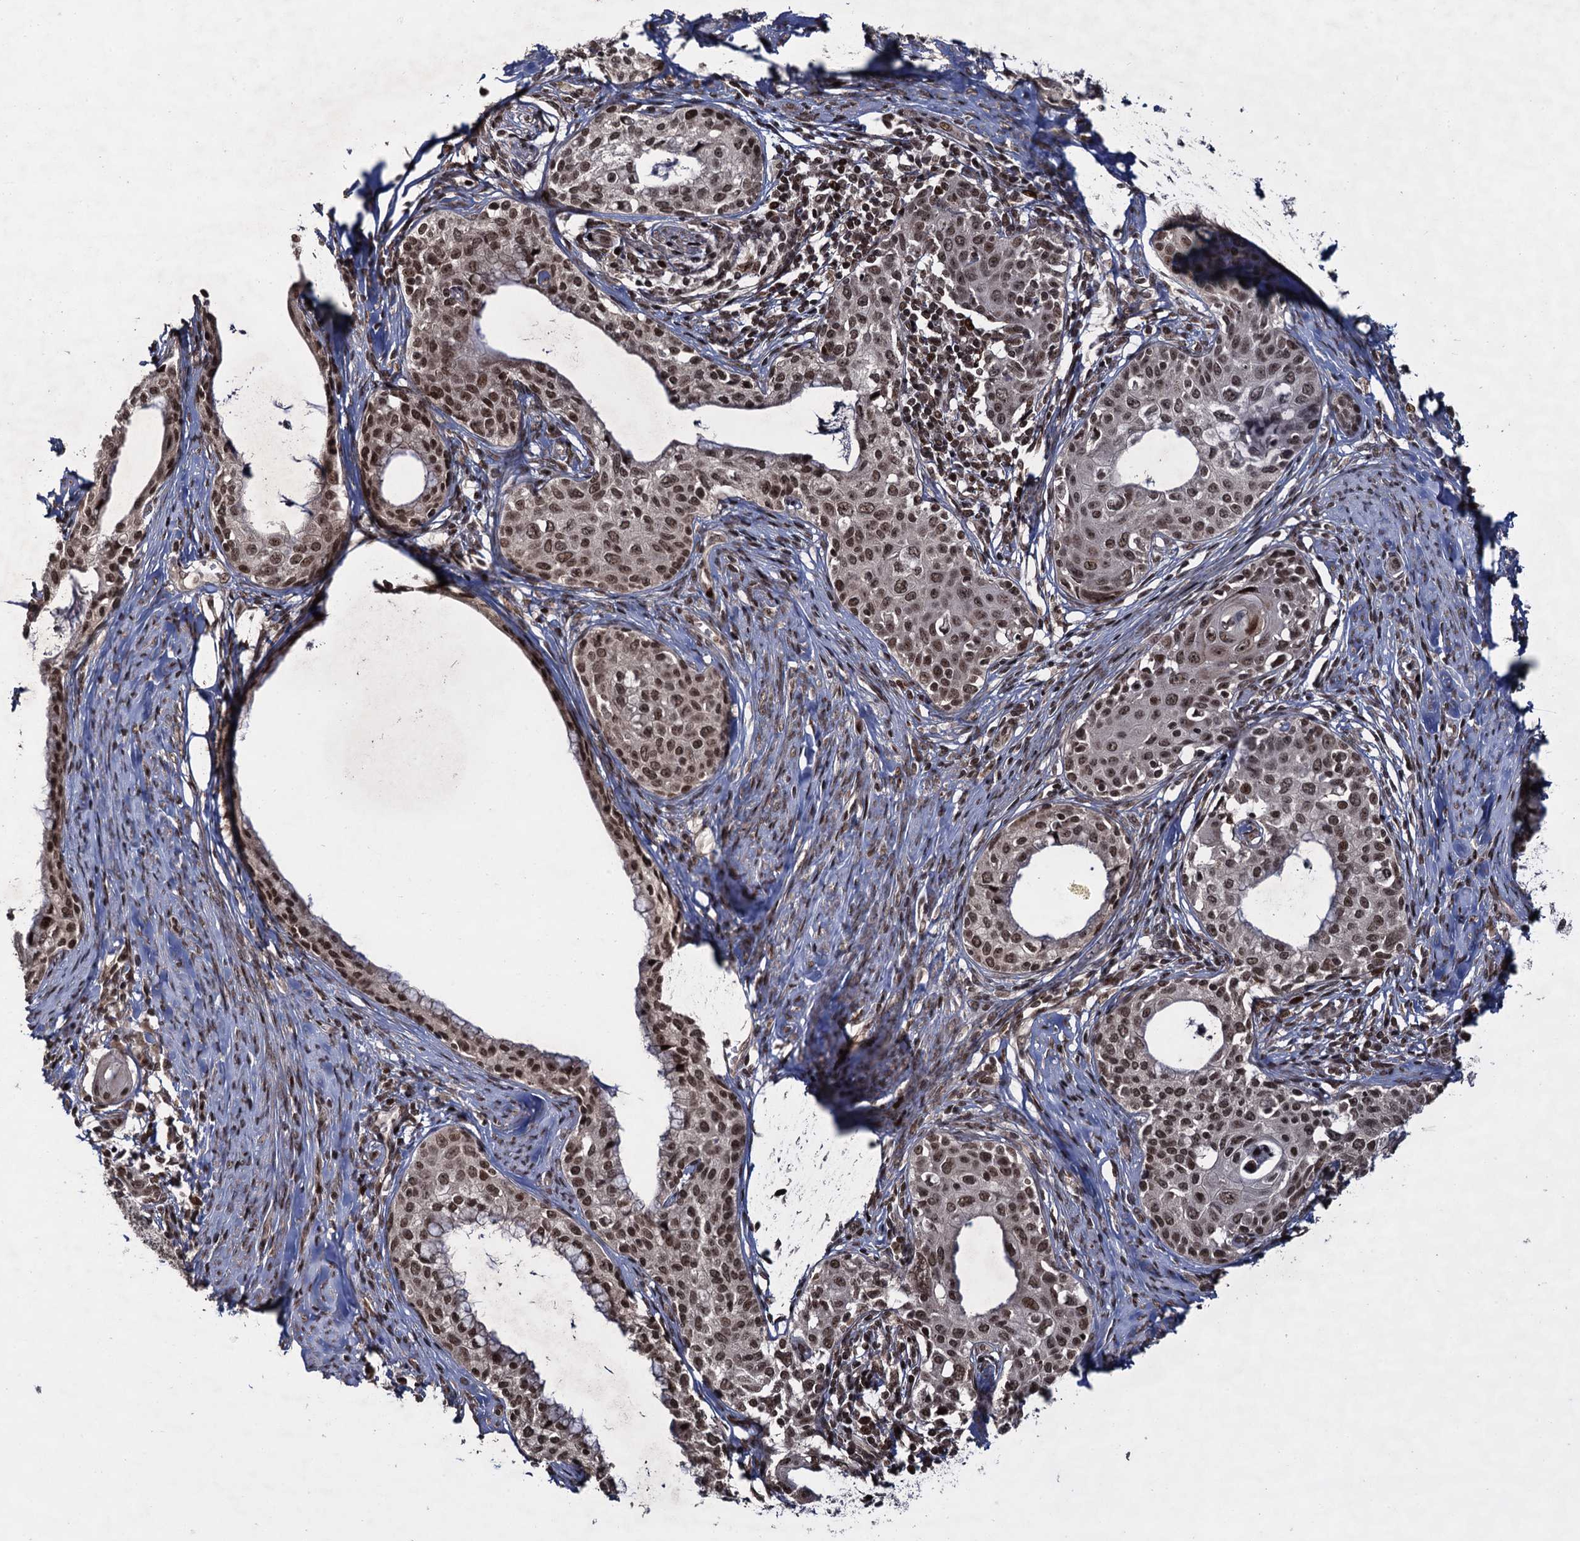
{"staining": {"intensity": "moderate", "quantity": ">75%", "location": "nuclear"}, "tissue": "cervical cancer", "cell_type": "Tumor cells", "image_type": "cancer", "snomed": [{"axis": "morphology", "description": "Squamous cell carcinoma, NOS"}, {"axis": "morphology", "description": "Adenocarcinoma, NOS"}, {"axis": "topography", "description": "Cervix"}], "caption": "A histopathology image of human cervical cancer (adenocarcinoma) stained for a protein displays moderate nuclear brown staining in tumor cells.", "gene": "ZNF169", "patient": {"sex": "female", "age": 52}}